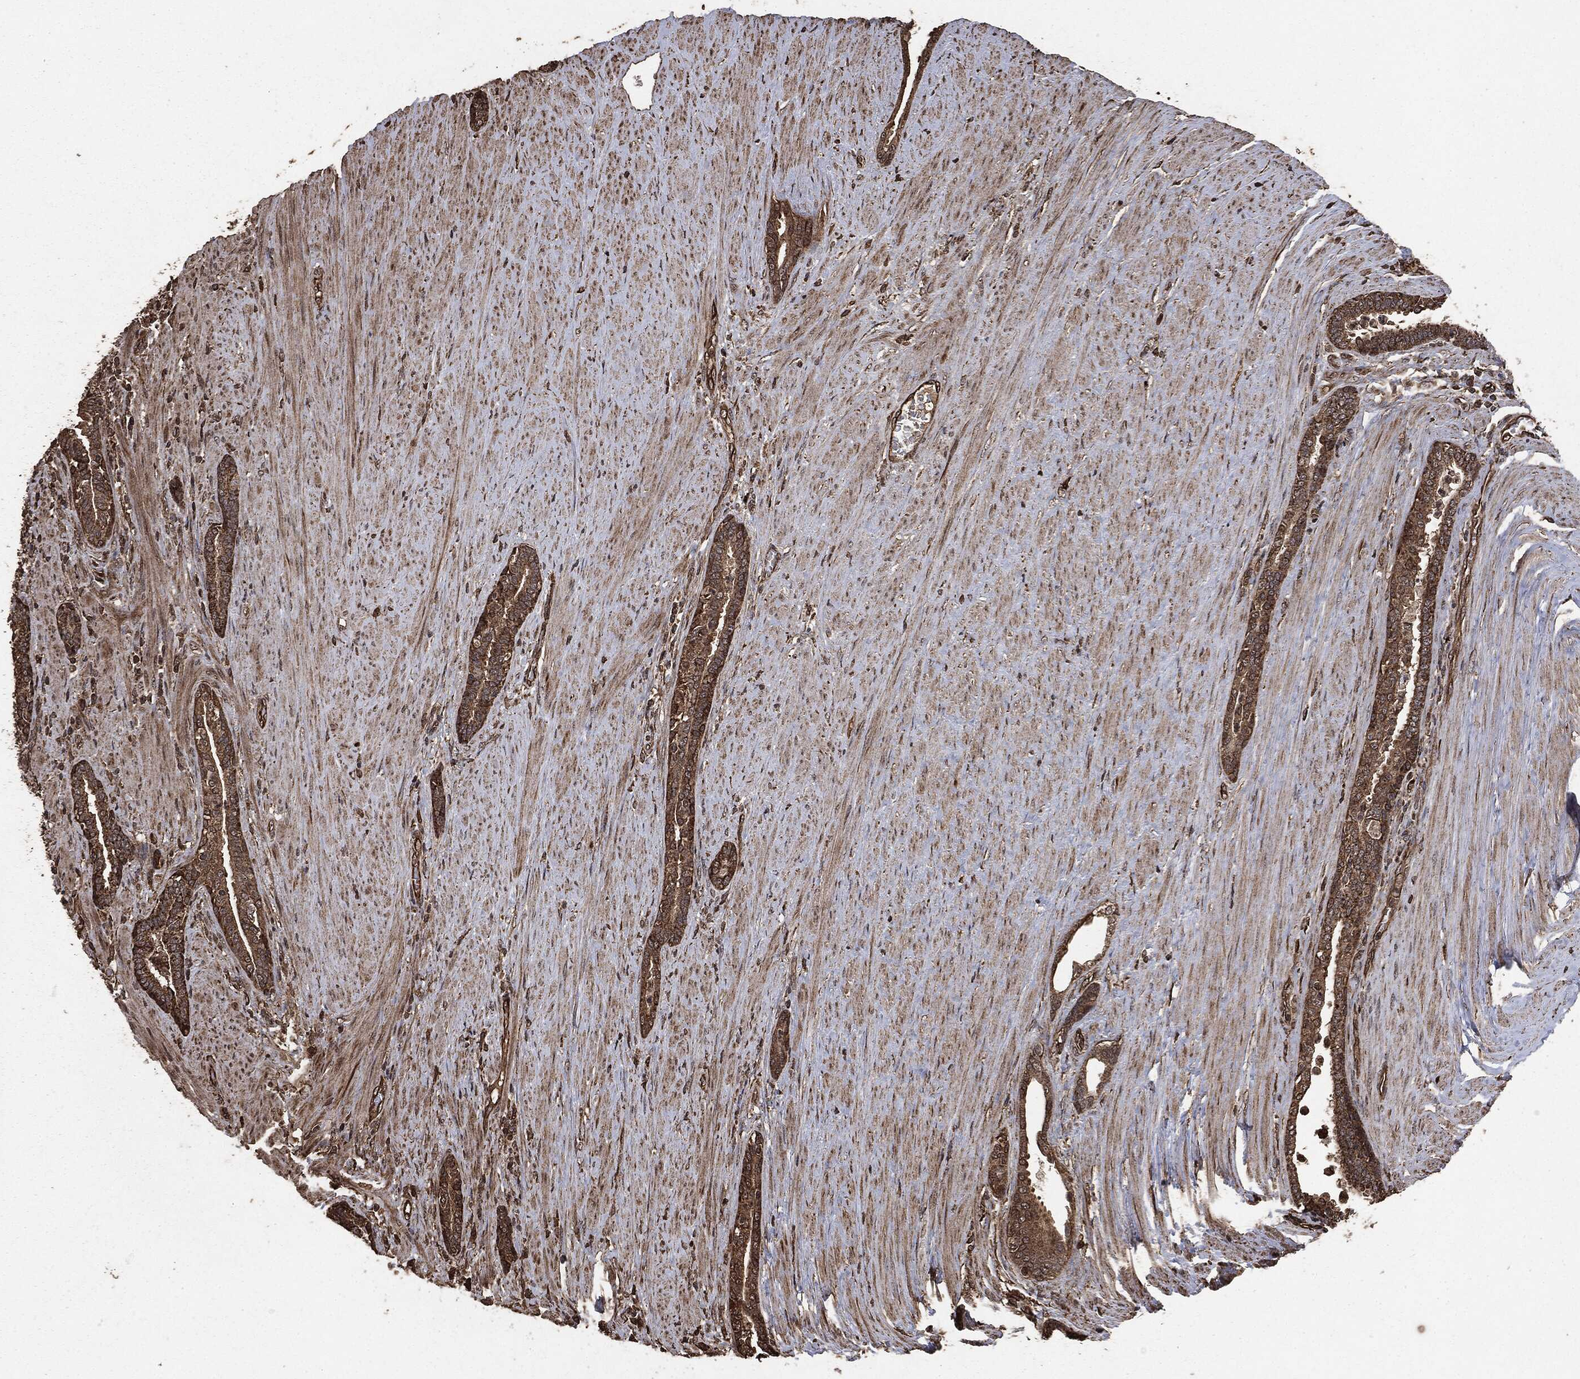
{"staining": {"intensity": "strong", "quantity": ">75%", "location": "cytoplasmic/membranous"}, "tissue": "prostate cancer", "cell_type": "Tumor cells", "image_type": "cancer", "snomed": [{"axis": "morphology", "description": "Adenocarcinoma, Low grade"}, {"axis": "topography", "description": "Prostate"}], "caption": "Prostate low-grade adenocarcinoma stained for a protein demonstrates strong cytoplasmic/membranous positivity in tumor cells. (IHC, brightfield microscopy, high magnification).", "gene": "EGFR", "patient": {"sex": "male", "age": 68}}